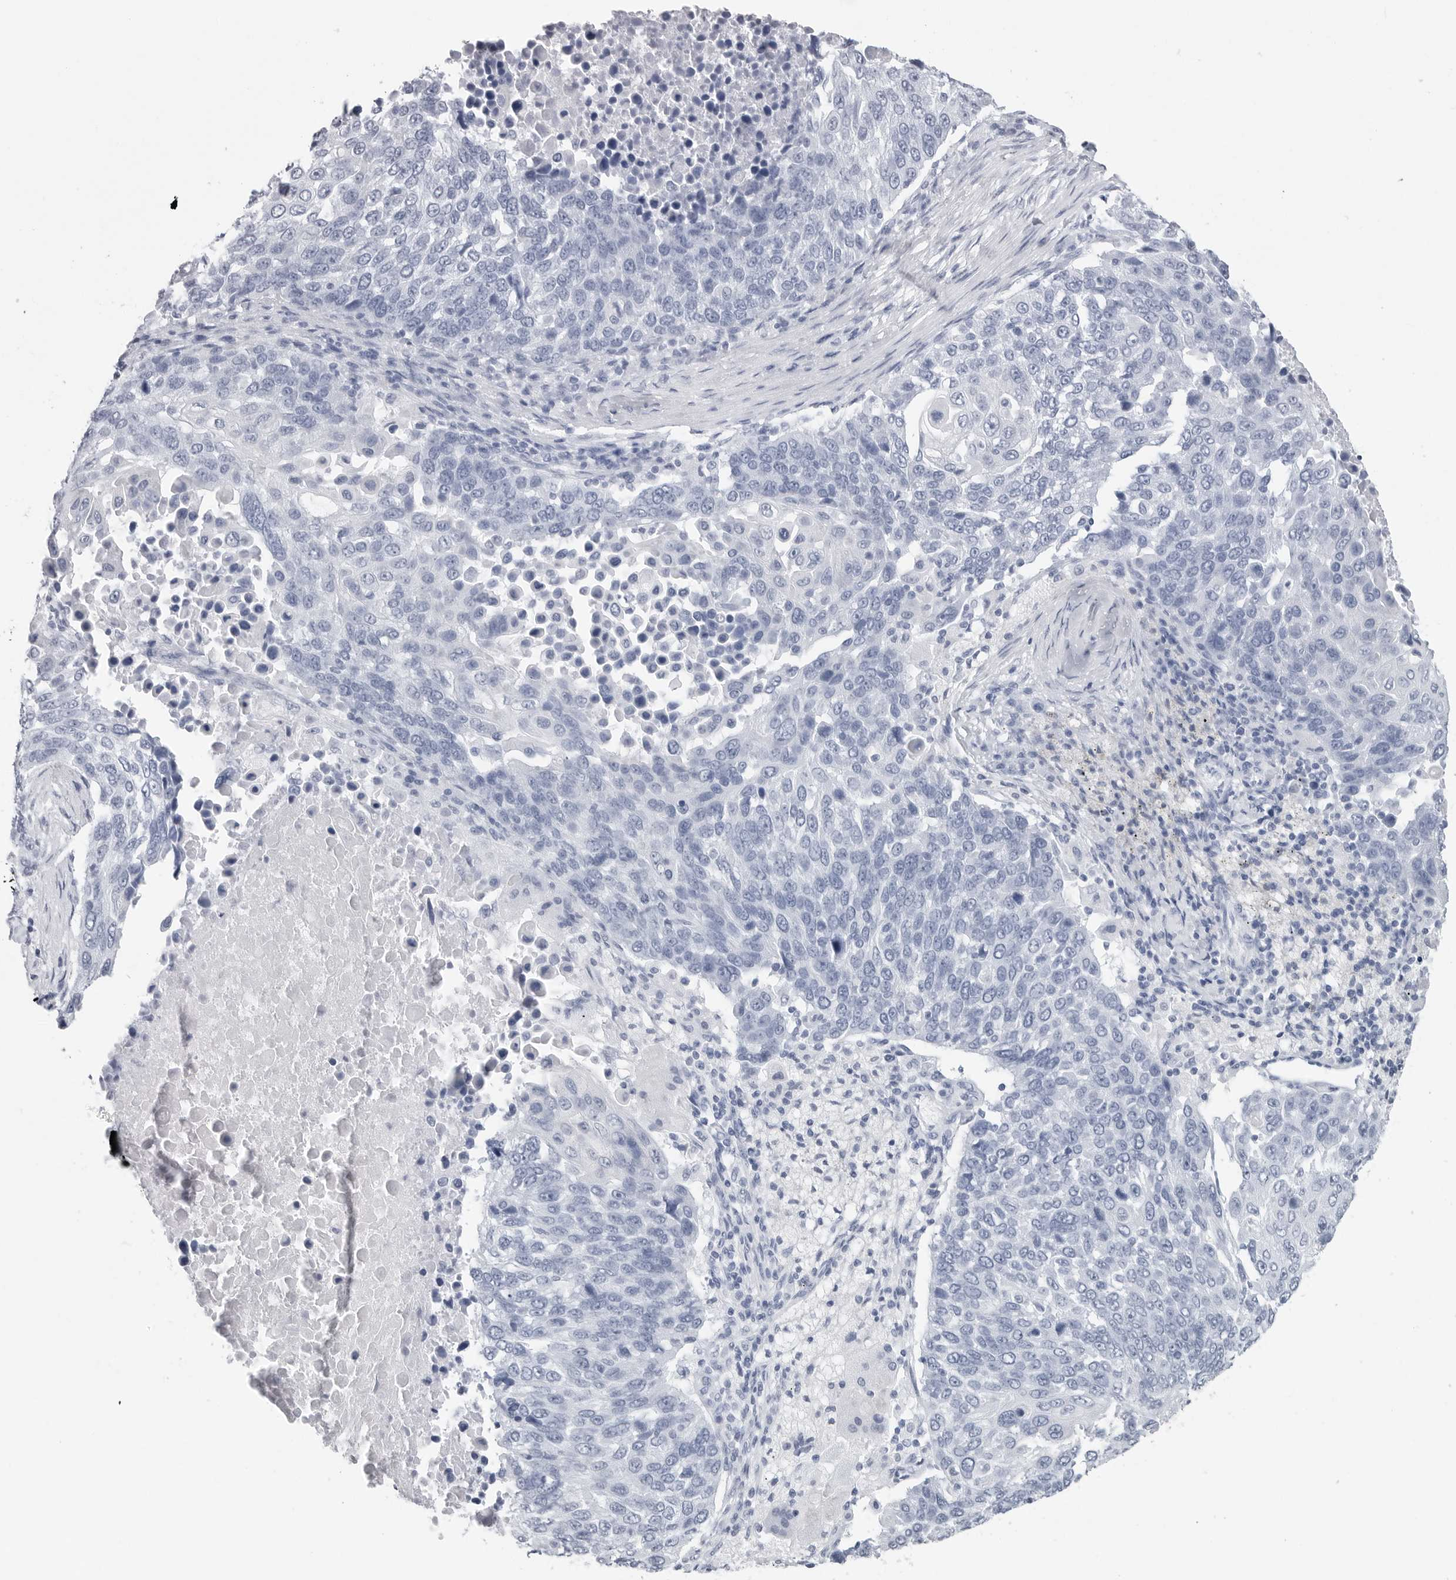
{"staining": {"intensity": "negative", "quantity": "none", "location": "none"}, "tissue": "lung cancer", "cell_type": "Tumor cells", "image_type": "cancer", "snomed": [{"axis": "morphology", "description": "Squamous cell carcinoma, NOS"}, {"axis": "topography", "description": "Lung"}], "caption": "Immunohistochemistry of human squamous cell carcinoma (lung) exhibits no positivity in tumor cells.", "gene": "CSH1", "patient": {"sex": "male", "age": 66}}